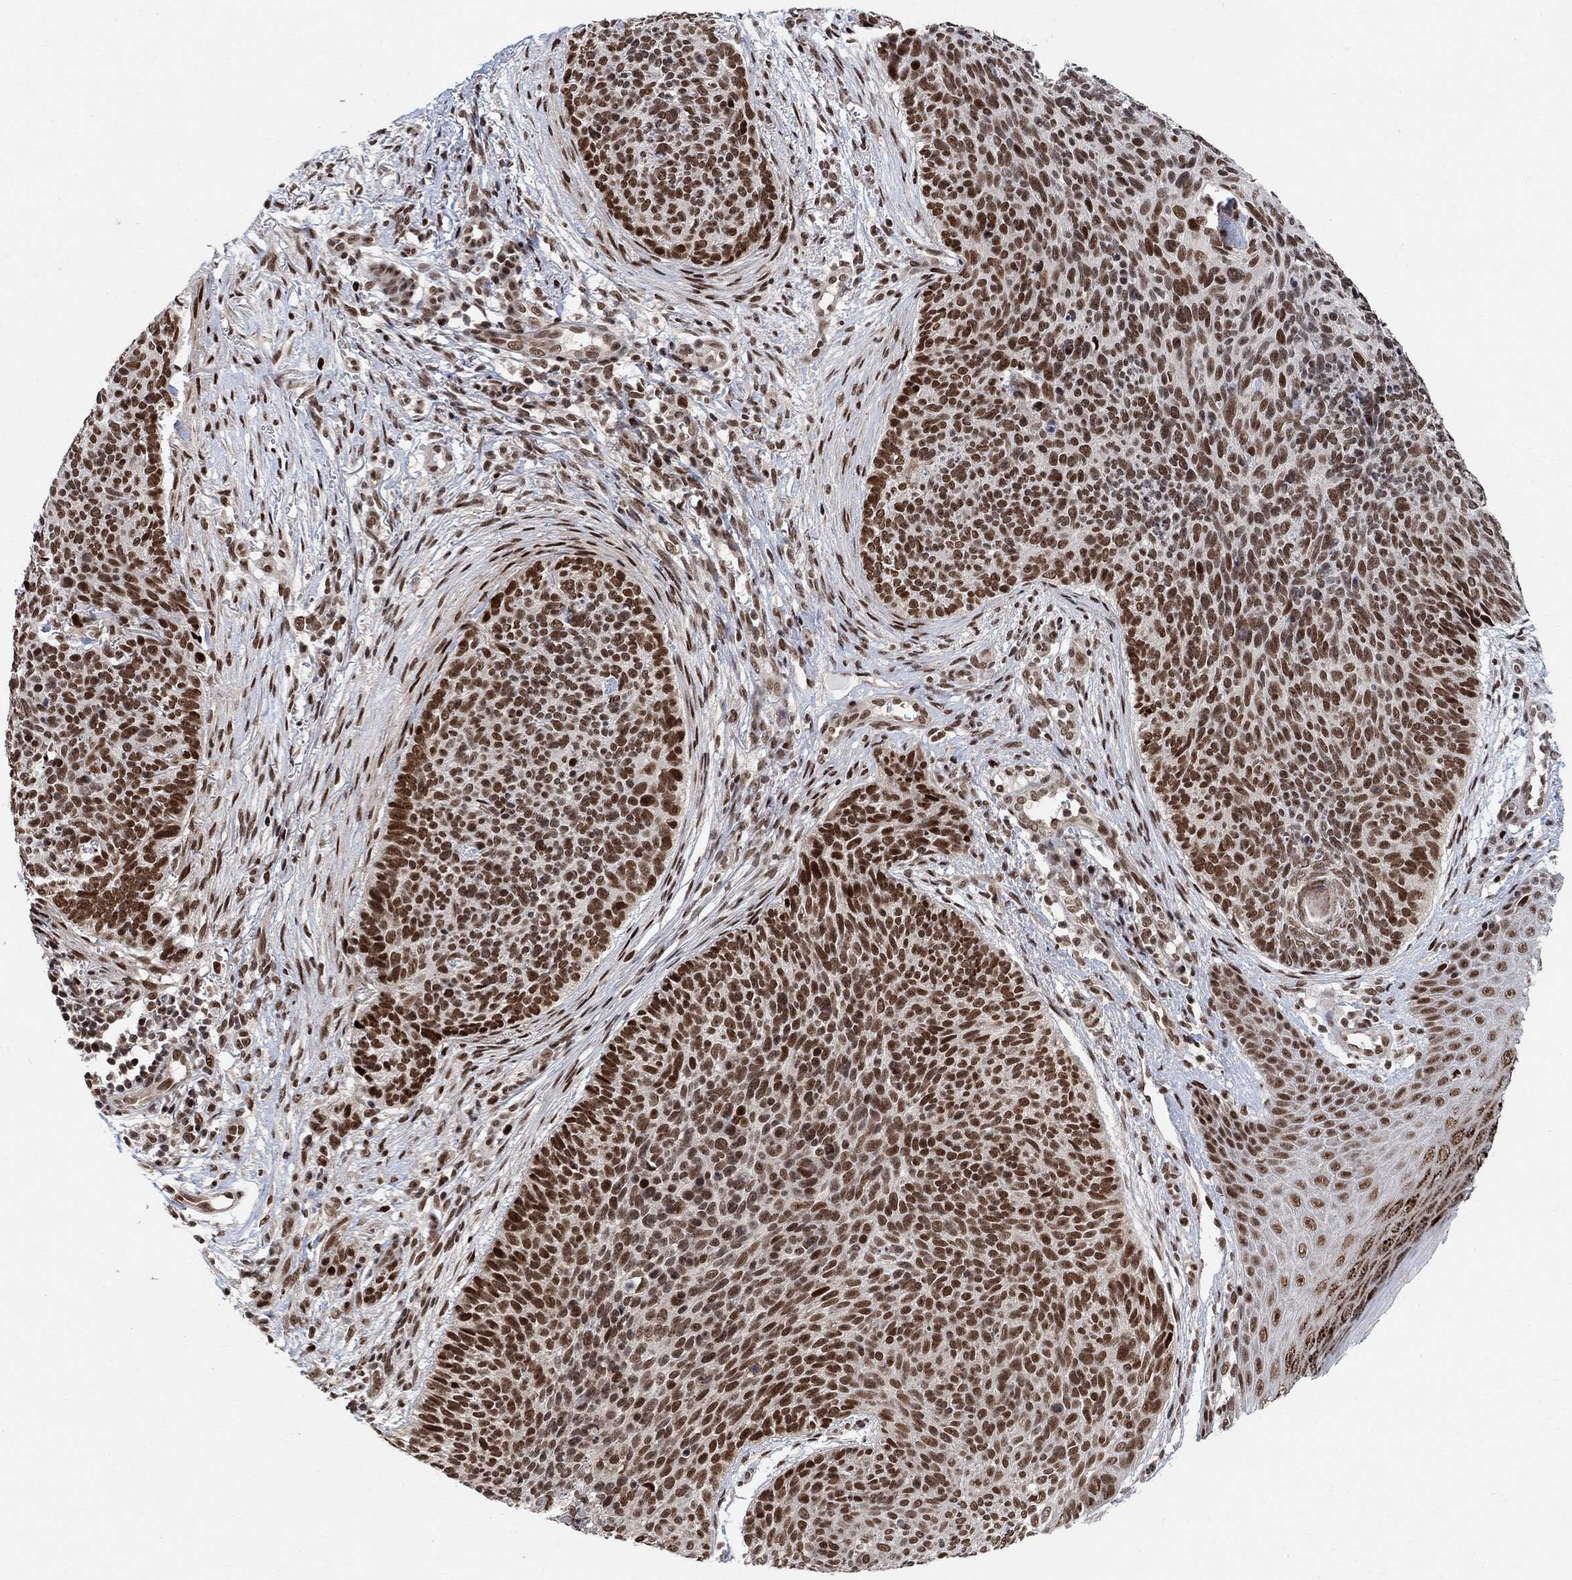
{"staining": {"intensity": "strong", "quantity": ">75%", "location": "nuclear"}, "tissue": "skin cancer", "cell_type": "Tumor cells", "image_type": "cancer", "snomed": [{"axis": "morphology", "description": "Basal cell carcinoma"}, {"axis": "topography", "description": "Skin"}], "caption": "This micrograph reveals immunohistochemistry staining of skin basal cell carcinoma, with high strong nuclear staining in about >75% of tumor cells.", "gene": "E4F1", "patient": {"sex": "male", "age": 64}}